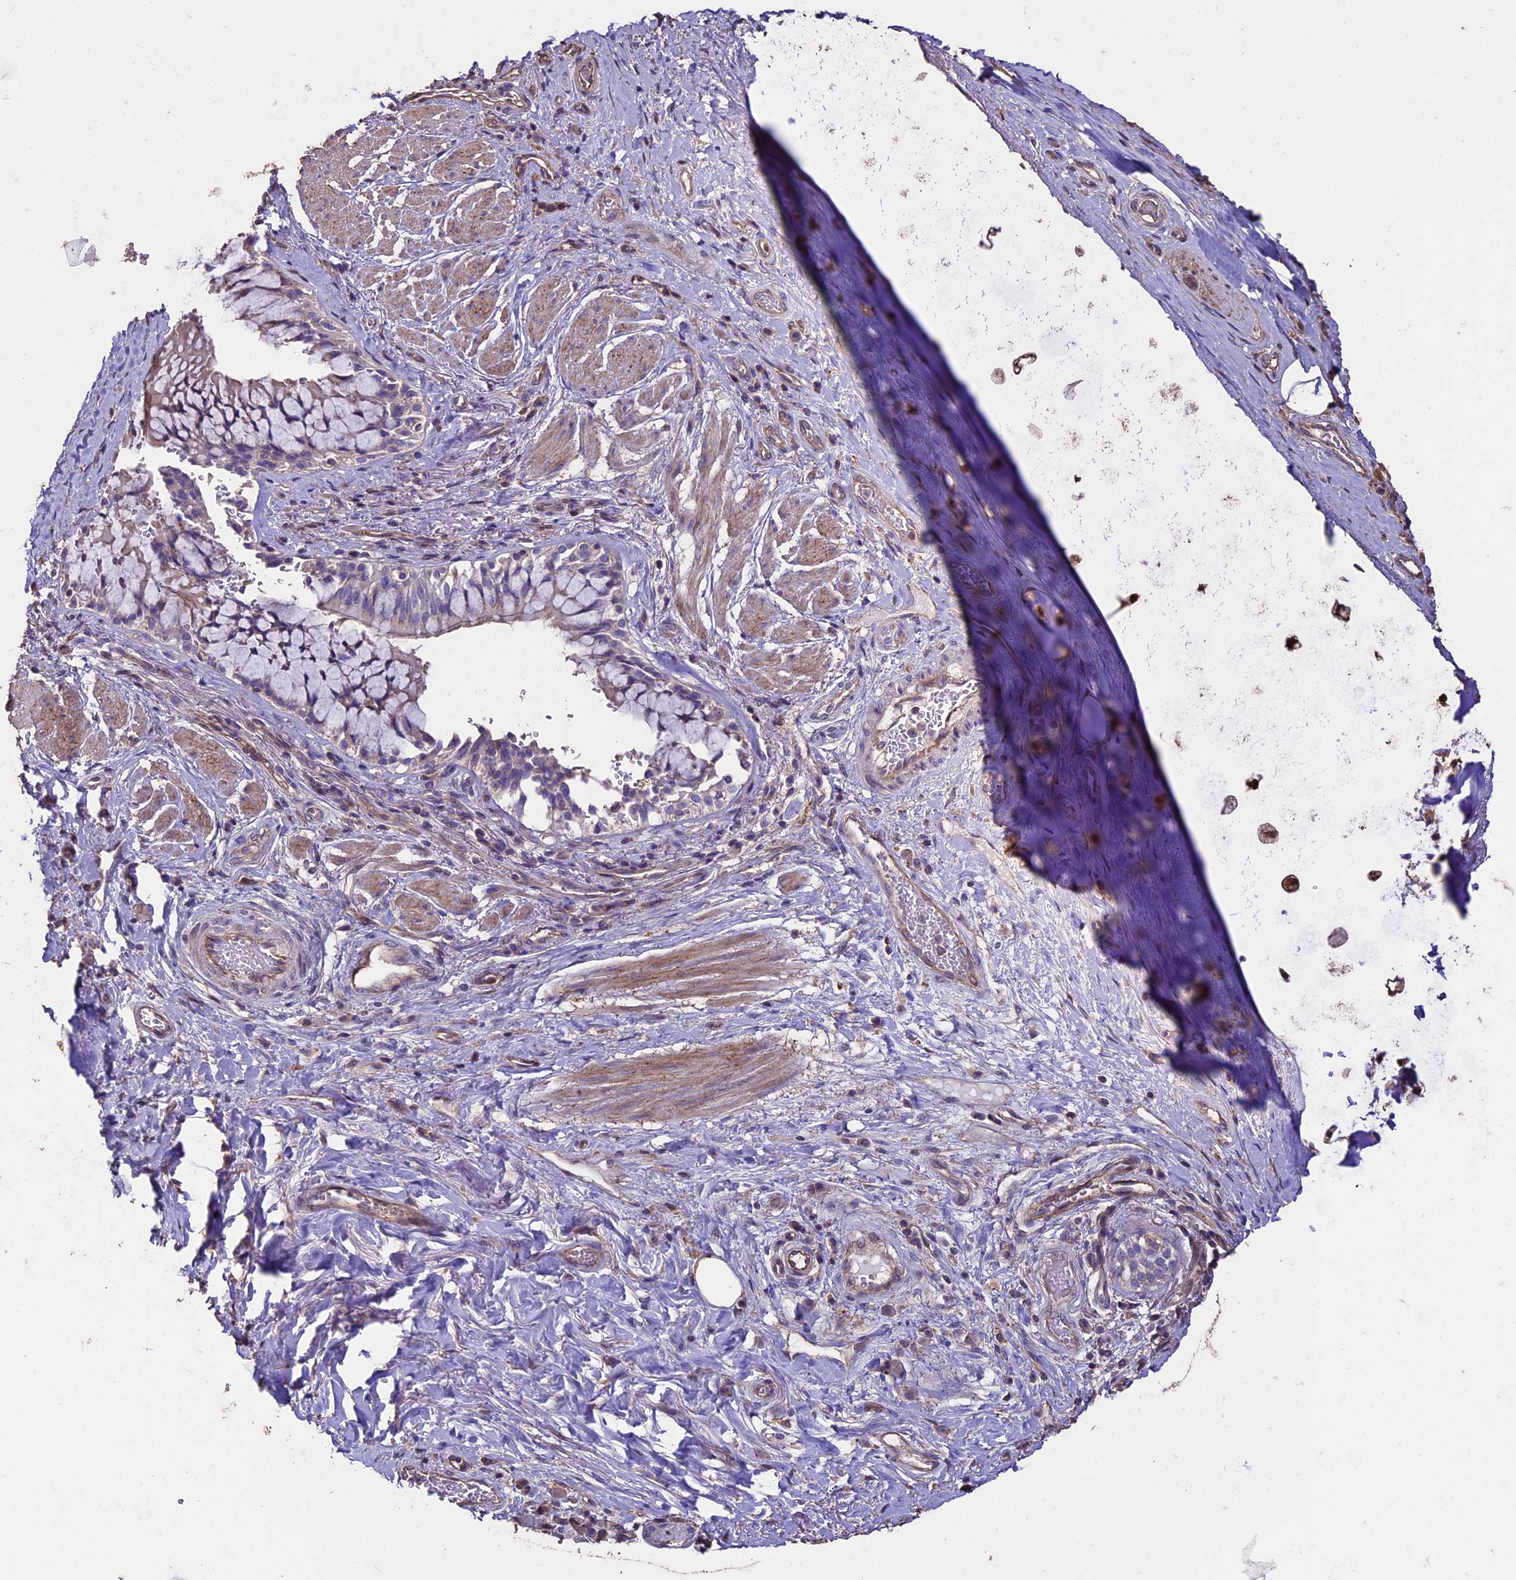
{"staining": {"intensity": "moderate", "quantity": ">75%", "location": "cytoplasmic/membranous"}, "tissue": "adipose tissue", "cell_type": "Adipocytes", "image_type": "normal", "snomed": [{"axis": "morphology", "description": "Normal tissue, NOS"}, {"axis": "morphology", "description": "Squamous cell carcinoma, NOS"}, {"axis": "topography", "description": "Bronchus"}, {"axis": "topography", "description": "Lung"}], "caption": "Immunohistochemical staining of normal human adipose tissue demonstrates moderate cytoplasmic/membranous protein staining in approximately >75% of adipocytes.", "gene": "USB1", "patient": {"sex": "male", "age": 64}}